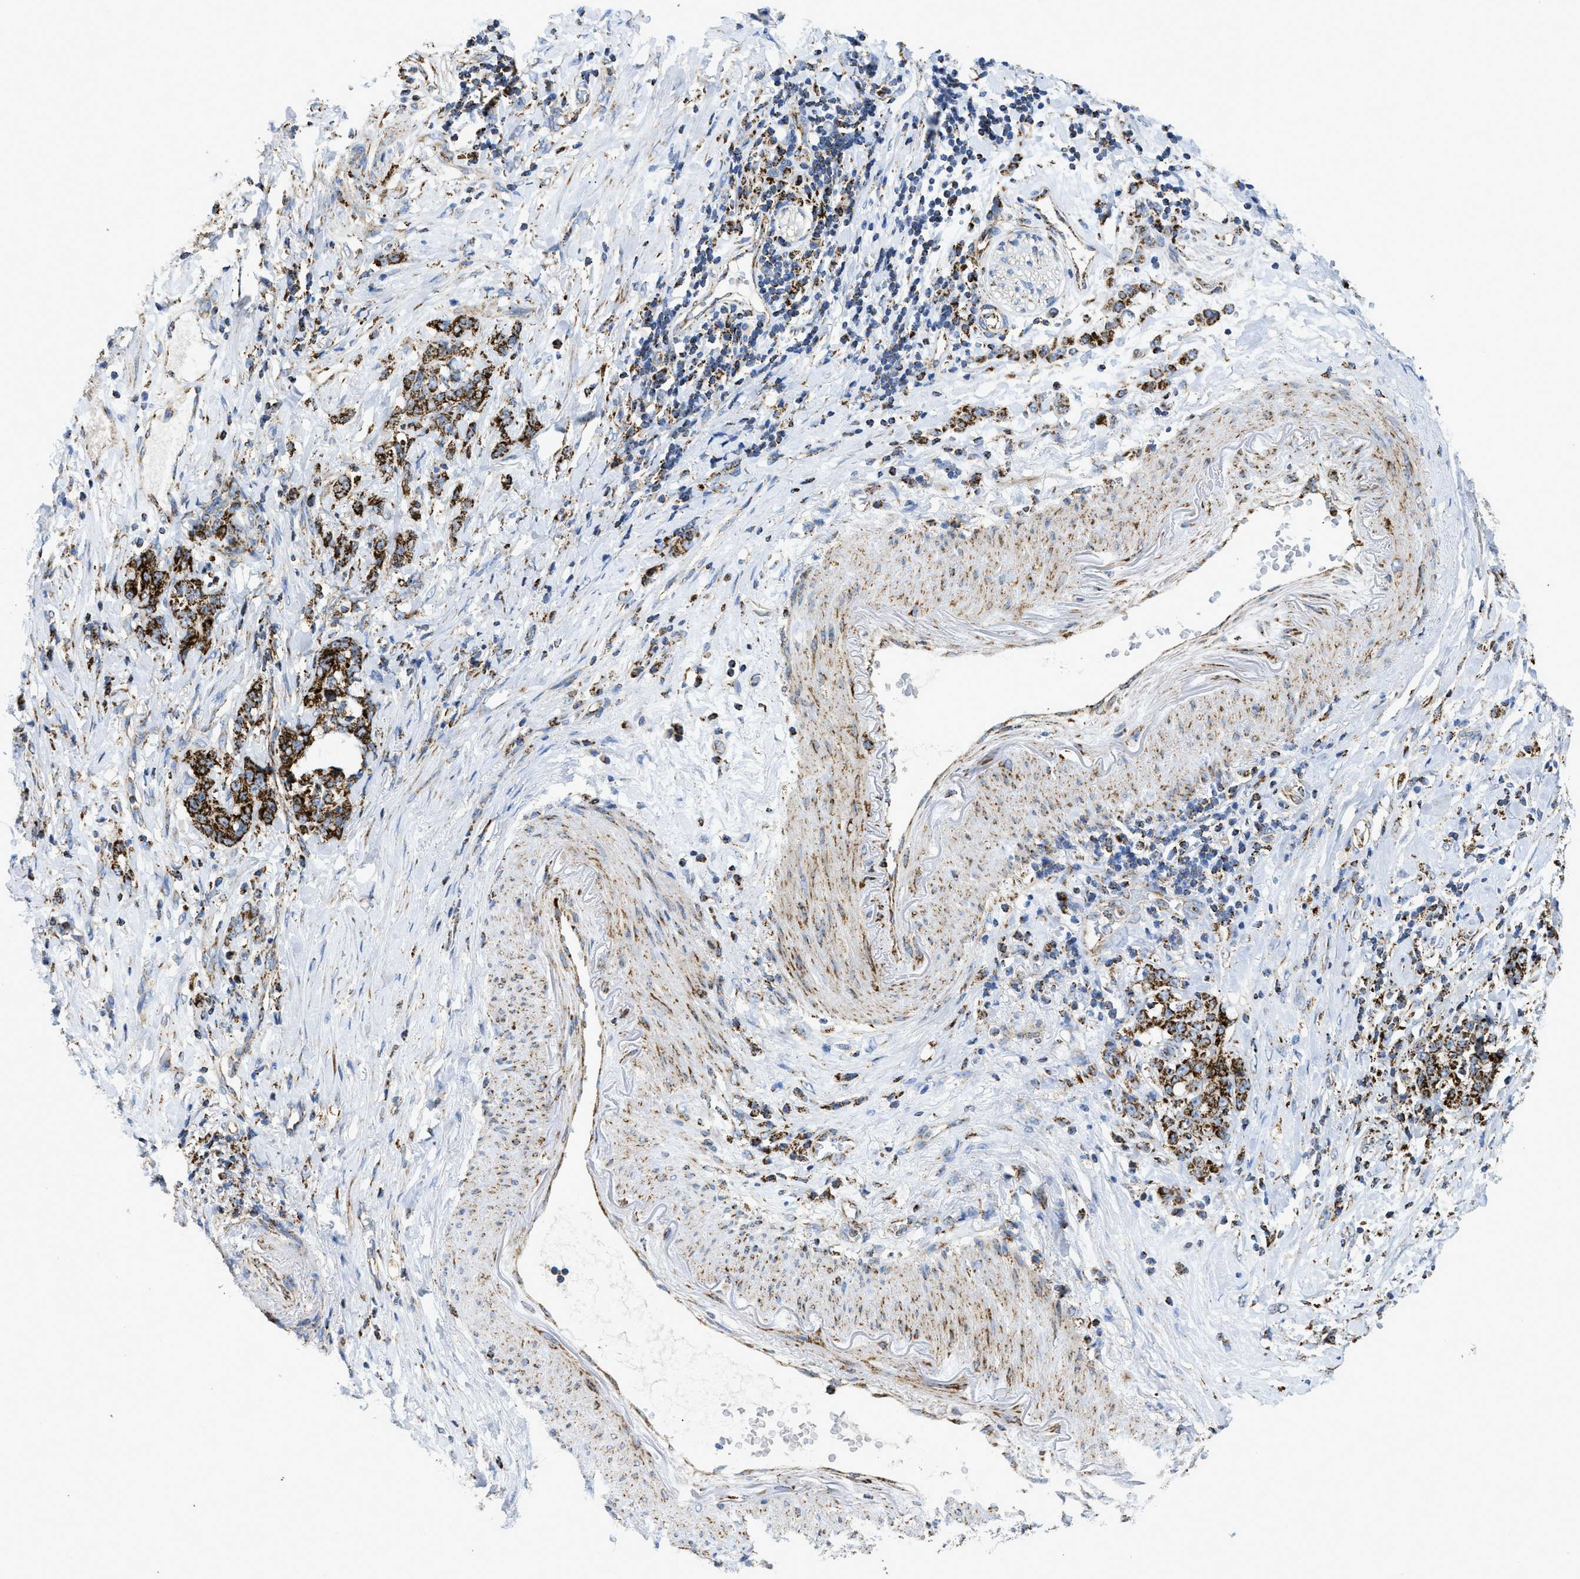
{"staining": {"intensity": "strong", "quantity": ">75%", "location": "cytoplasmic/membranous"}, "tissue": "stomach cancer", "cell_type": "Tumor cells", "image_type": "cancer", "snomed": [{"axis": "morphology", "description": "Adenocarcinoma, NOS"}, {"axis": "topography", "description": "Stomach, lower"}], "caption": "Immunohistochemical staining of human adenocarcinoma (stomach) demonstrates high levels of strong cytoplasmic/membranous protein positivity in about >75% of tumor cells.", "gene": "SQOR", "patient": {"sex": "male", "age": 88}}